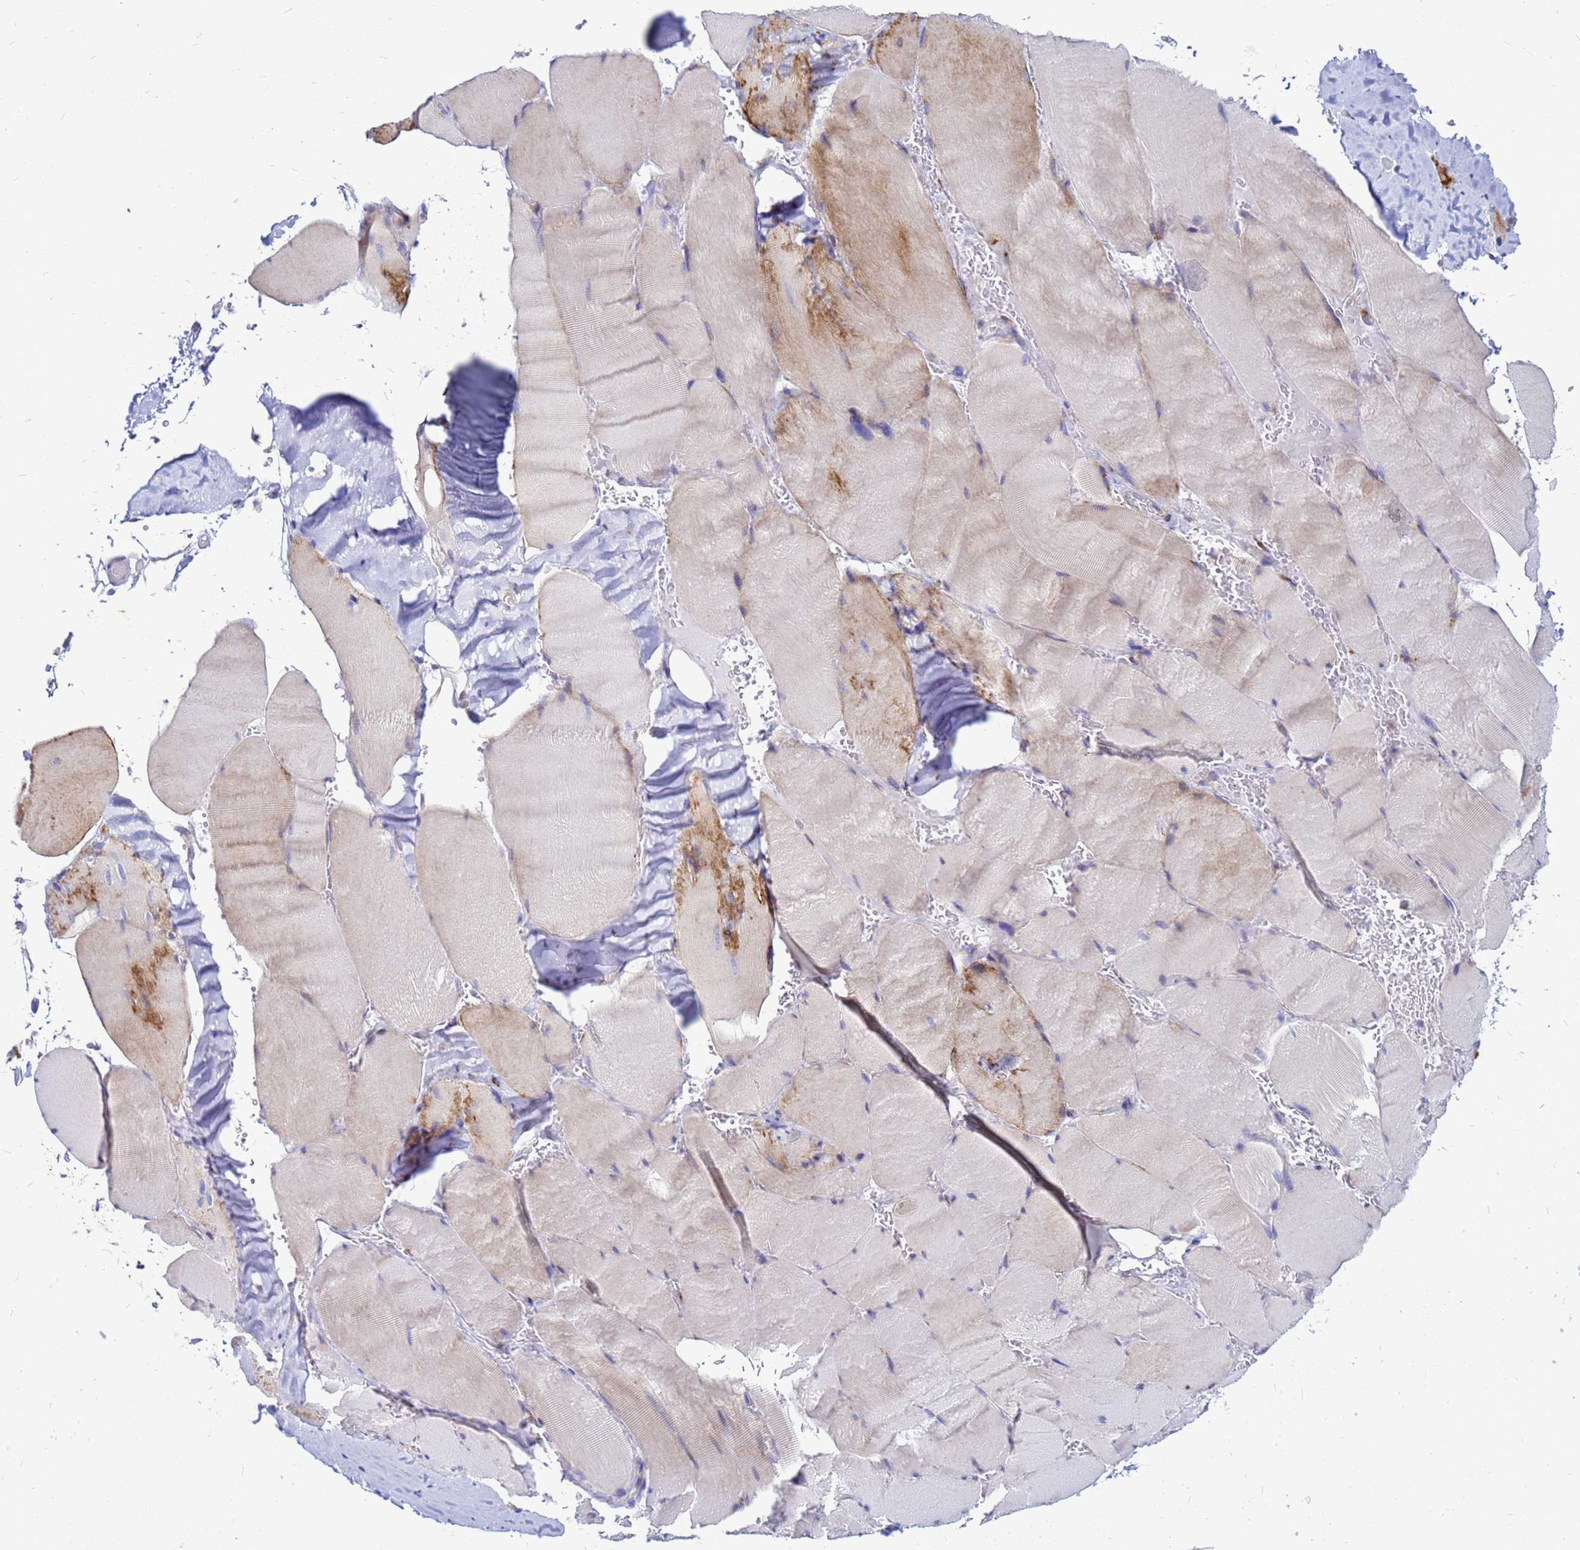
{"staining": {"intensity": "moderate", "quantity": "<25%", "location": "cytoplasmic/membranous"}, "tissue": "skeletal muscle", "cell_type": "Myocytes", "image_type": "normal", "snomed": [{"axis": "morphology", "description": "Normal tissue, NOS"}, {"axis": "topography", "description": "Skeletal muscle"}, {"axis": "topography", "description": "Head-Neck"}], "caption": "Immunohistochemistry micrograph of benign skeletal muscle: human skeletal muscle stained using immunohistochemistry (IHC) demonstrates low levels of moderate protein expression localized specifically in the cytoplasmic/membranous of myocytes, appearing as a cytoplasmic/membranous brown color.", "gene": "FHIP1A", "patient": {"sex": "male", "age": 66}}